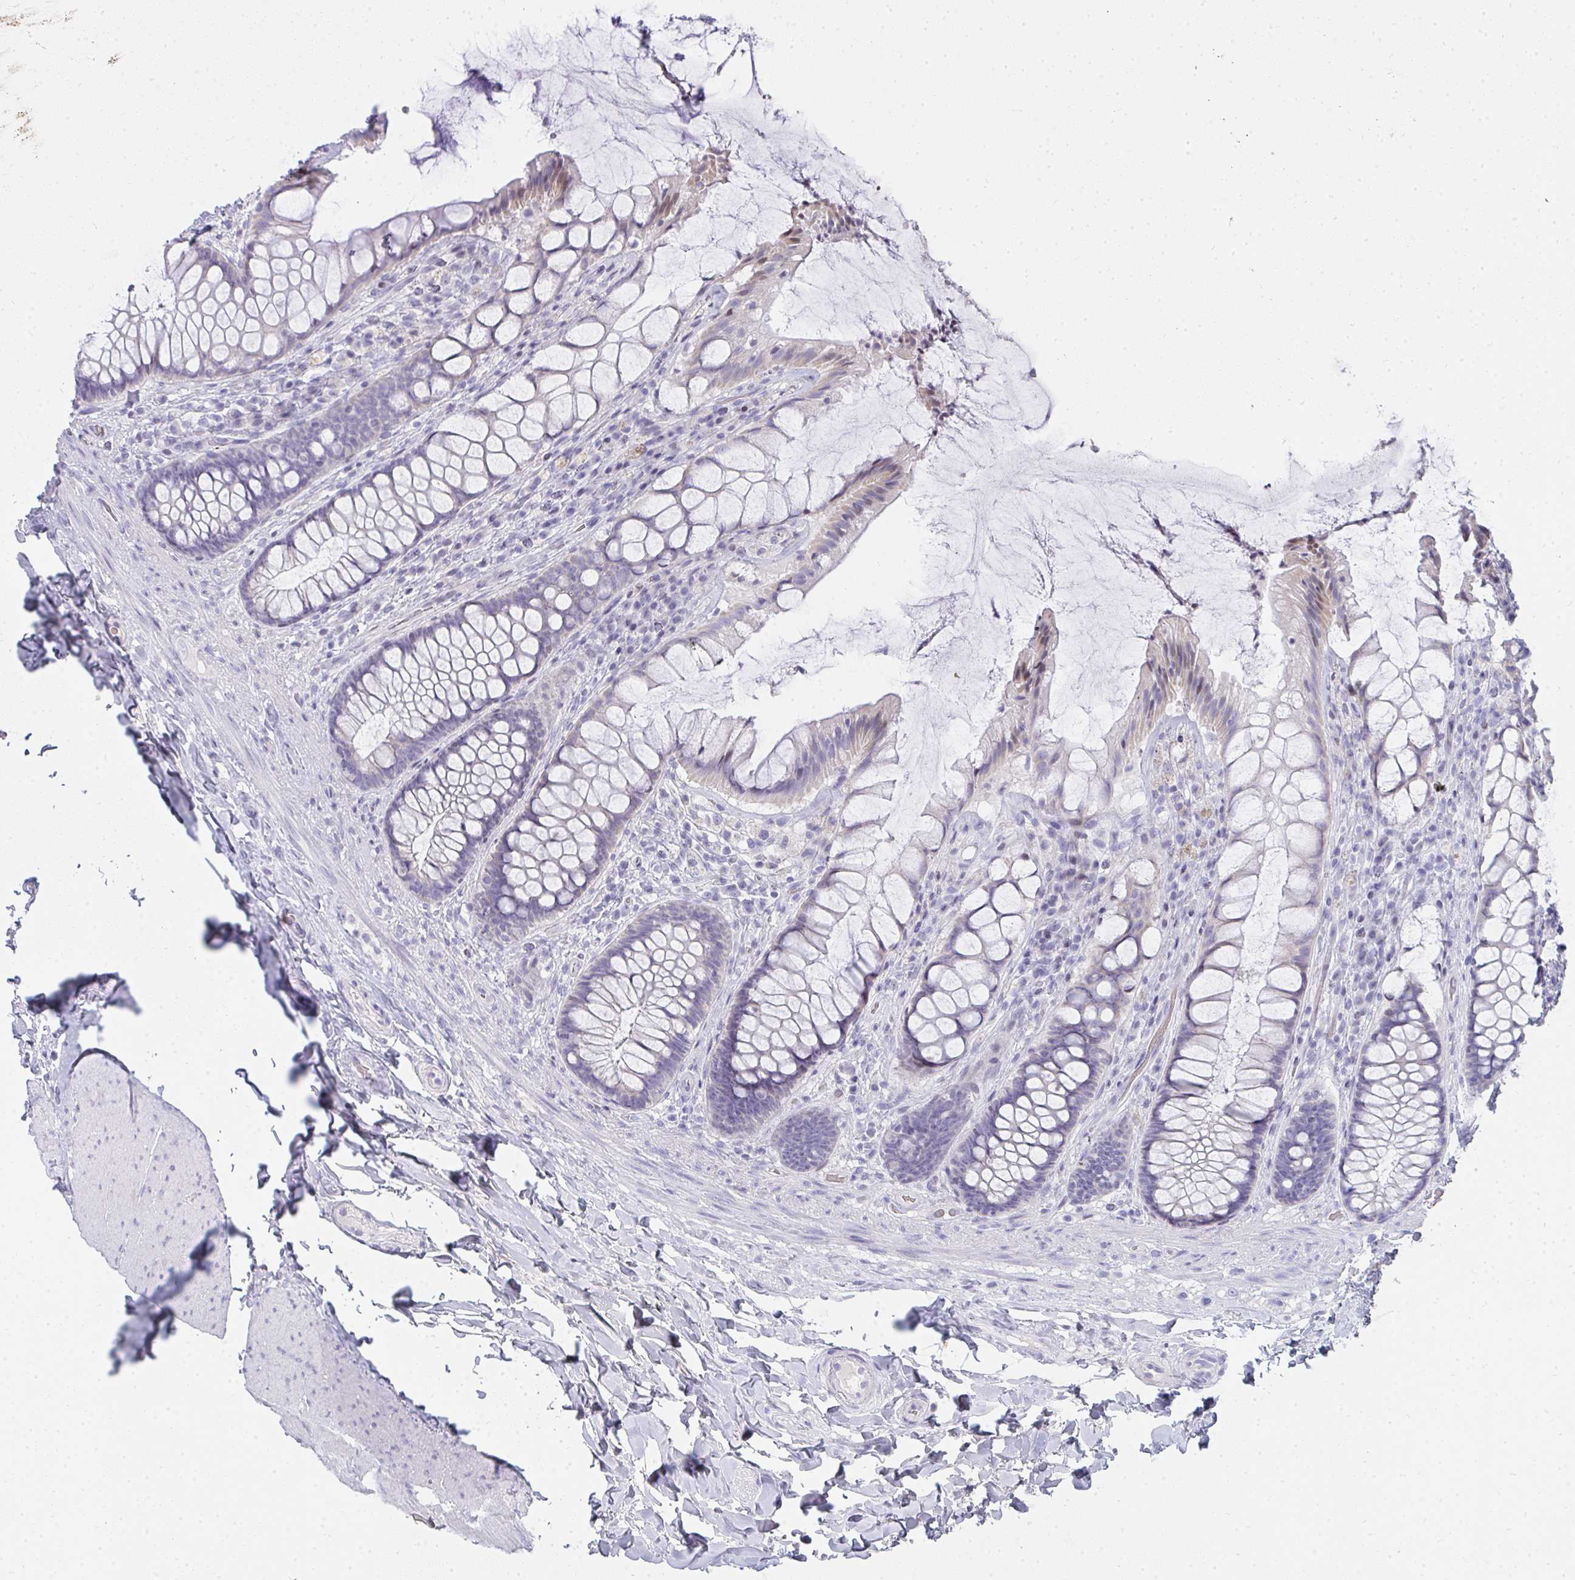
{"staining": {"intensity": "negative", "quantity": "none", "location": "none"}, "tissue": "rectum", "cell_type": "Glandular cells", "image_type": "normal", "snomed": [{"axis": "morphology", "description": "Normal tissue, NOS"}, {"axis": "topography", "description": "Rectum"}], "caption": "Glandular cells are negative for protein expression in normal human rectum. (Immunohistochemistry, brightfield microscopy, high magnification).", "gene": "ZNF182", "patient": {"sex": "female", "age": 58}}